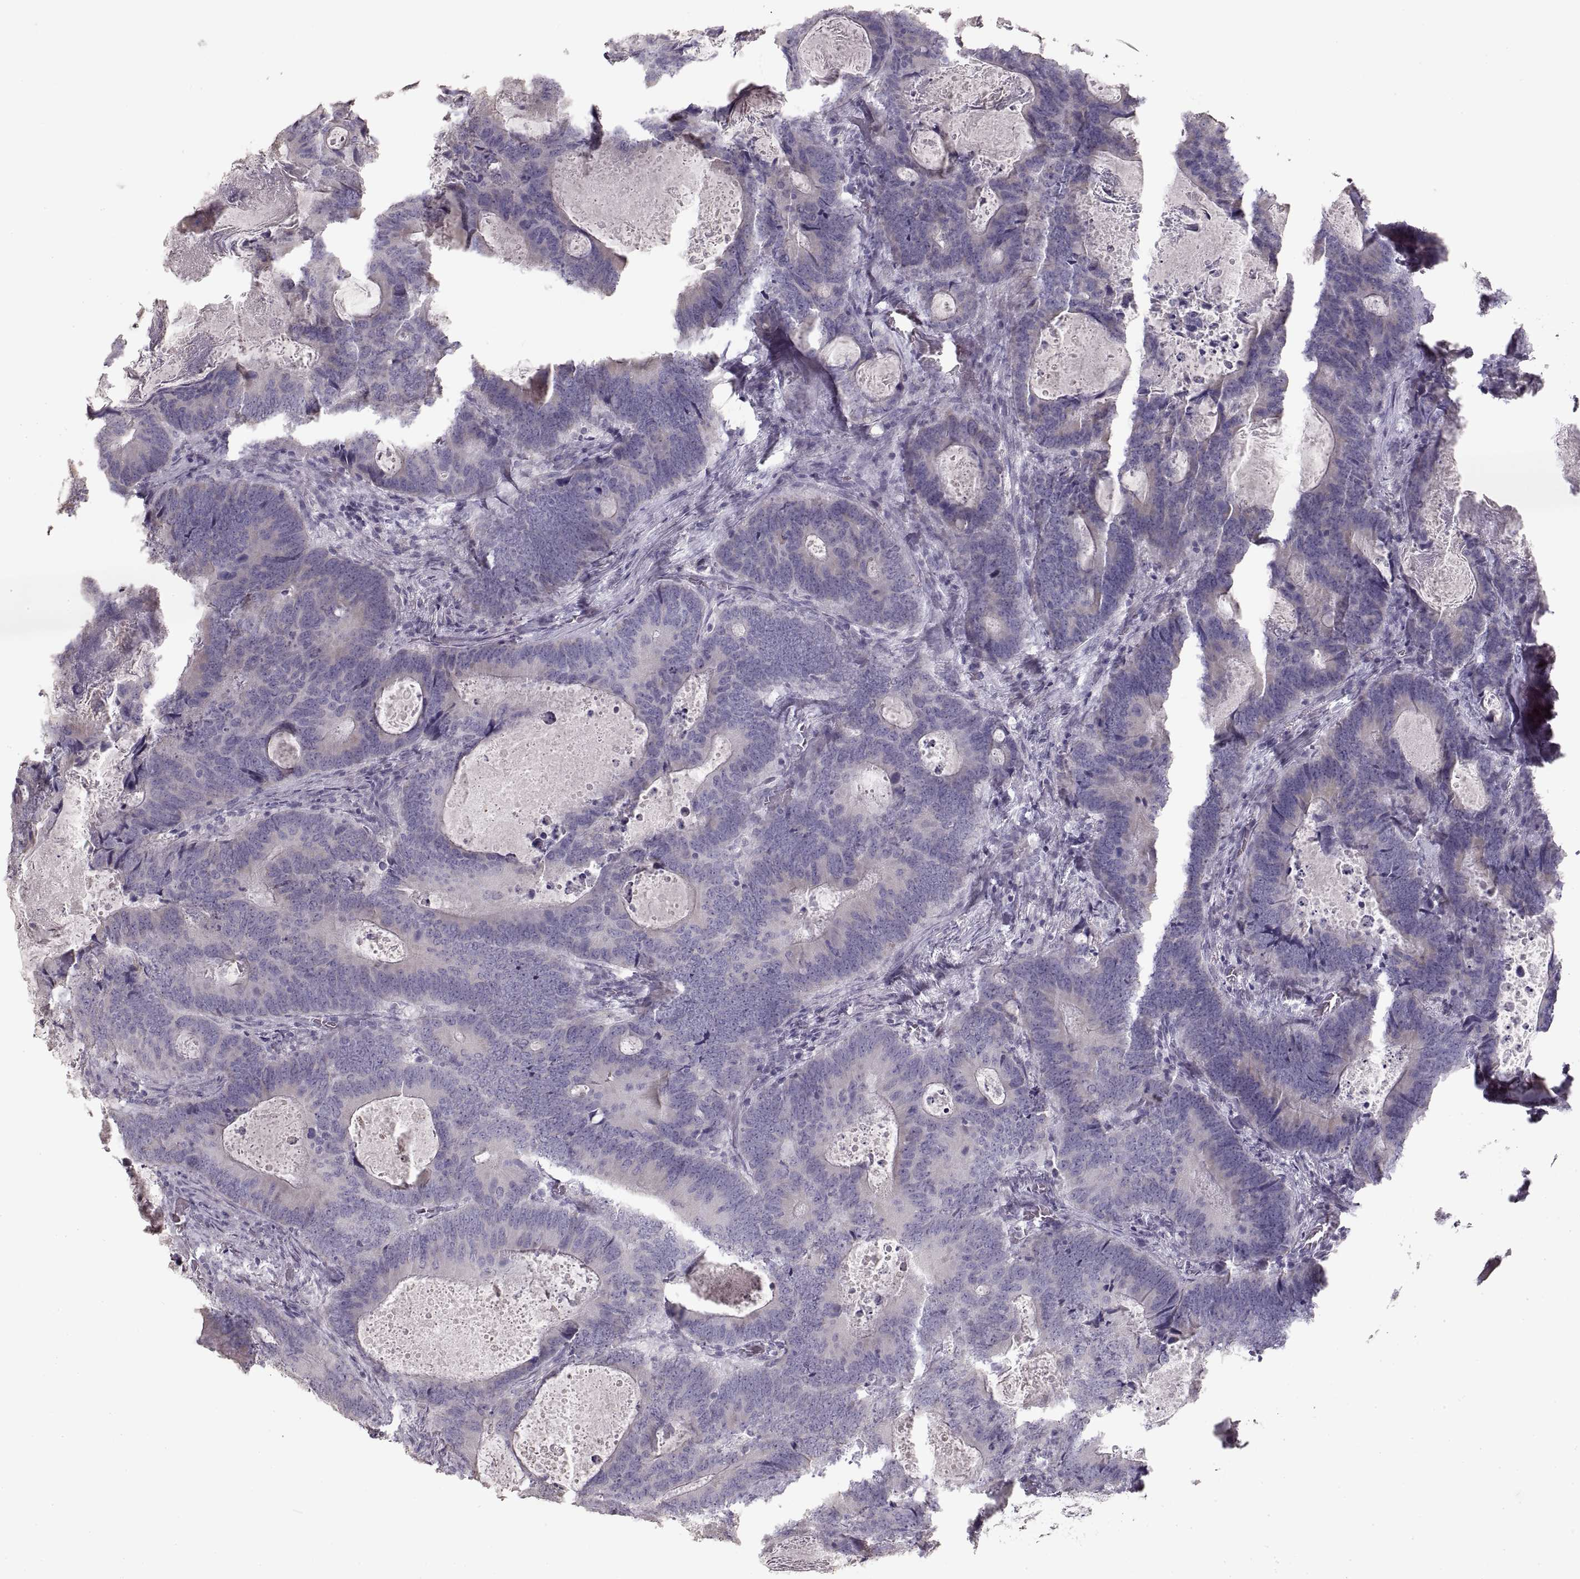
{"staining": {"intensity": "negative", "quantity": "none", "location": "none"}, "tissue": "colorectal cancer", "cell_type": "Tumor cells", "image_type": "cancer", "snomed": [{"axis": "morphology", "description": "Adenocarcinoma, NOS"}, {"axis": "topography", "description": "Colon"}], "caption": "DAB immunohistochemical staining of human colorectal cancer (adenocarcinoma) demonstrates no significant staining in tumor cells. (Brightfield microscopy of DAB (3,3'-diaminobenzidine) immunohistochemistry at high magnification).", "gene": "ZP3", "patient": {"sex": "female", "age": 82}}